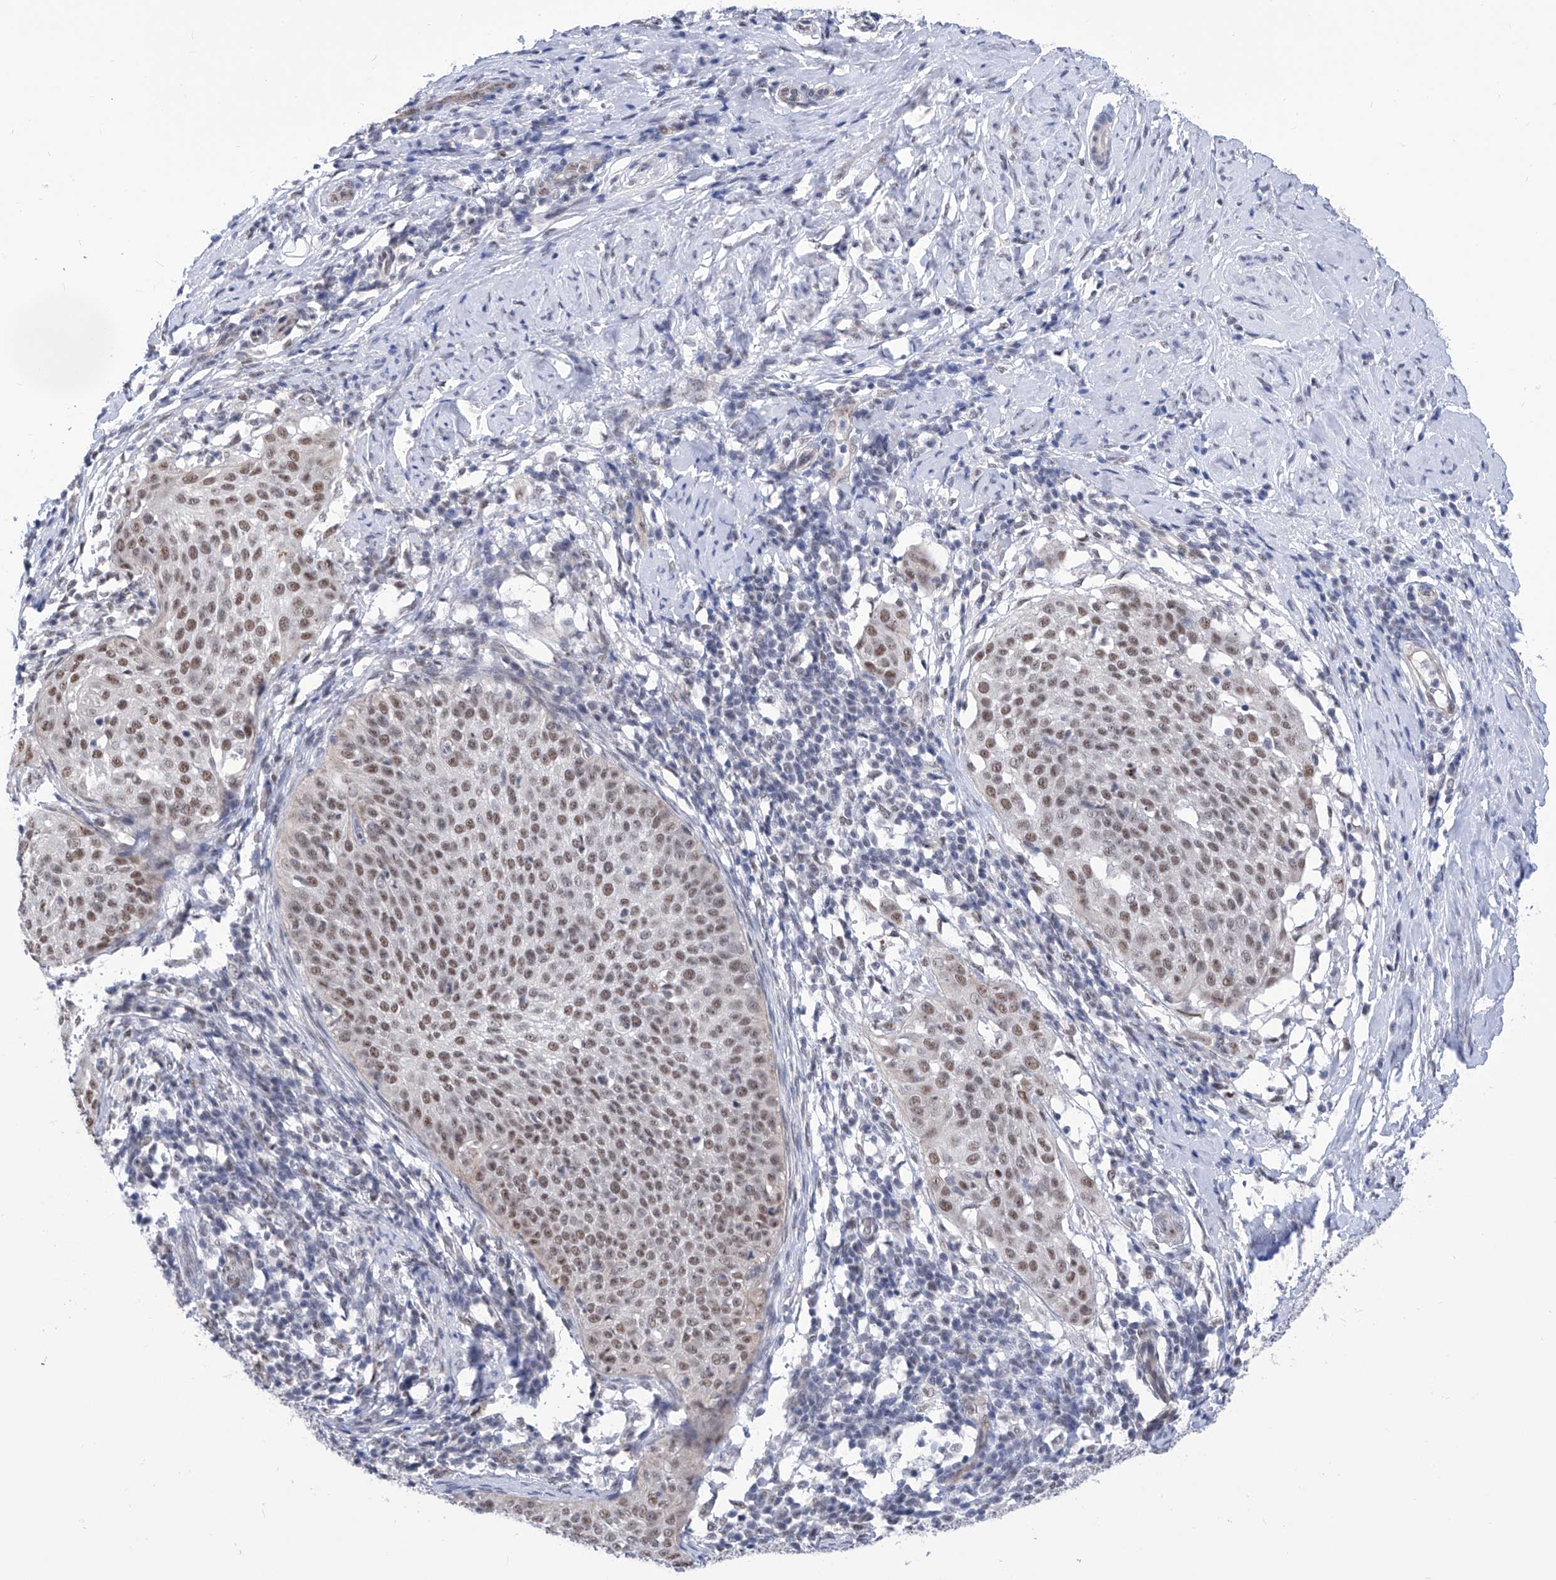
{"staining": {"intensity": "weak", "quantity": ">75%", "location": "nuclear"}, "tissue": "cervical cancer", "cell_type": "Tumor cells", "image_type": "cancer", "snomed": [{"axis": "morphology", "description": "Squamous cell carcinoma, NOS"}, {"axis": "topography", "description": "Cervix"}], "caption": "Immunohistochemical staining of cervical cancer shows low levels of weak nuclear protein staining in about >75% of tumor cells. (Brightfield microscopy of DAB IHC at high magnification).", "gene": "SART1", "patient": {"sex": "female", "age": 51}}